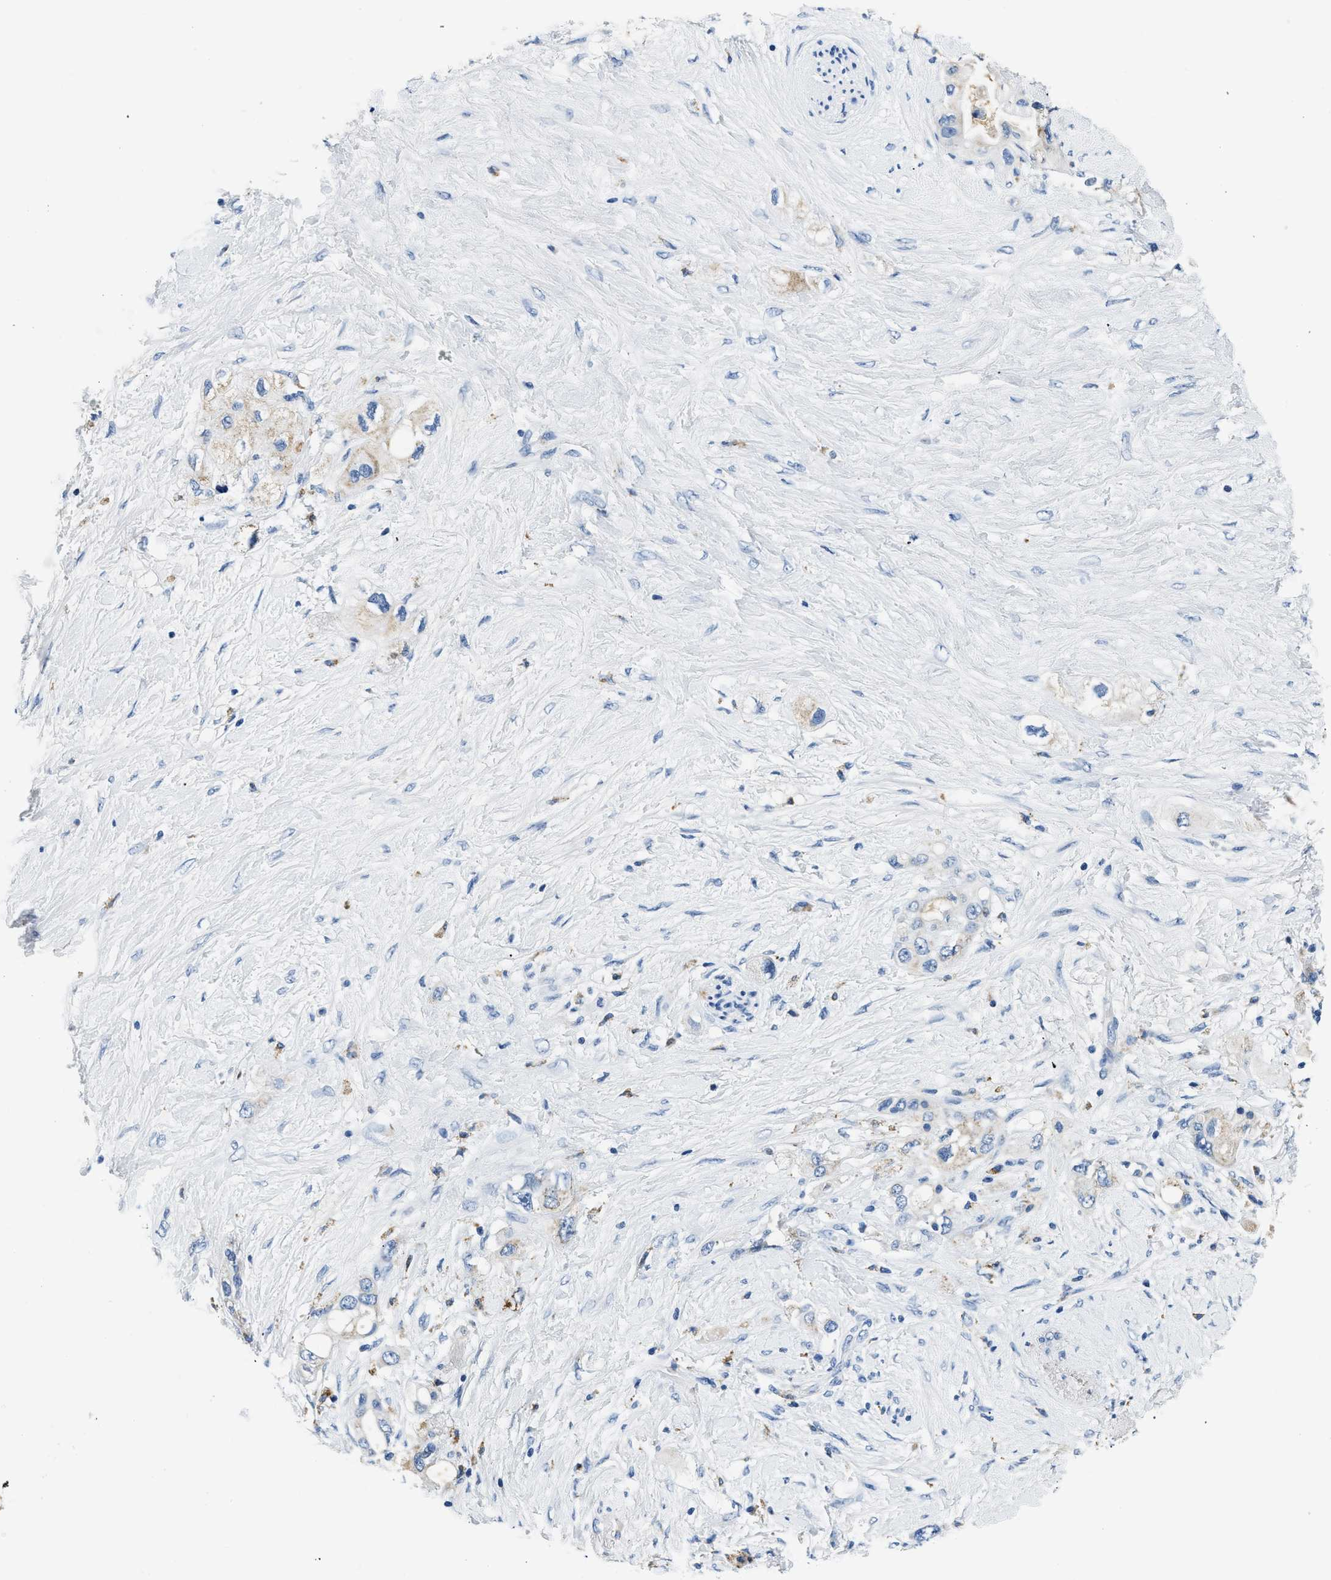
{"staining": {"intensity": "weak", "quantity": "<25%", "location": "cytoplasmic/membranous"}, "tissue": "pancreatic cancer", "cell_type": "Tumor cells", "image_type": "cancer", "snomed": [{"axis": "morphology", "description": "Adenocarcinoma, NOS"}, {"axis": "topography", "description": "Pancreas"}], "caption": "Micrograph shows no significant protein expression in tumor cells of pancreatic cancer. (Immunohistochemistry (ihc), brightfield microscopy, high magnification).", "gene": "PCK2", "patient": {"sex": "female", "age": 56}}